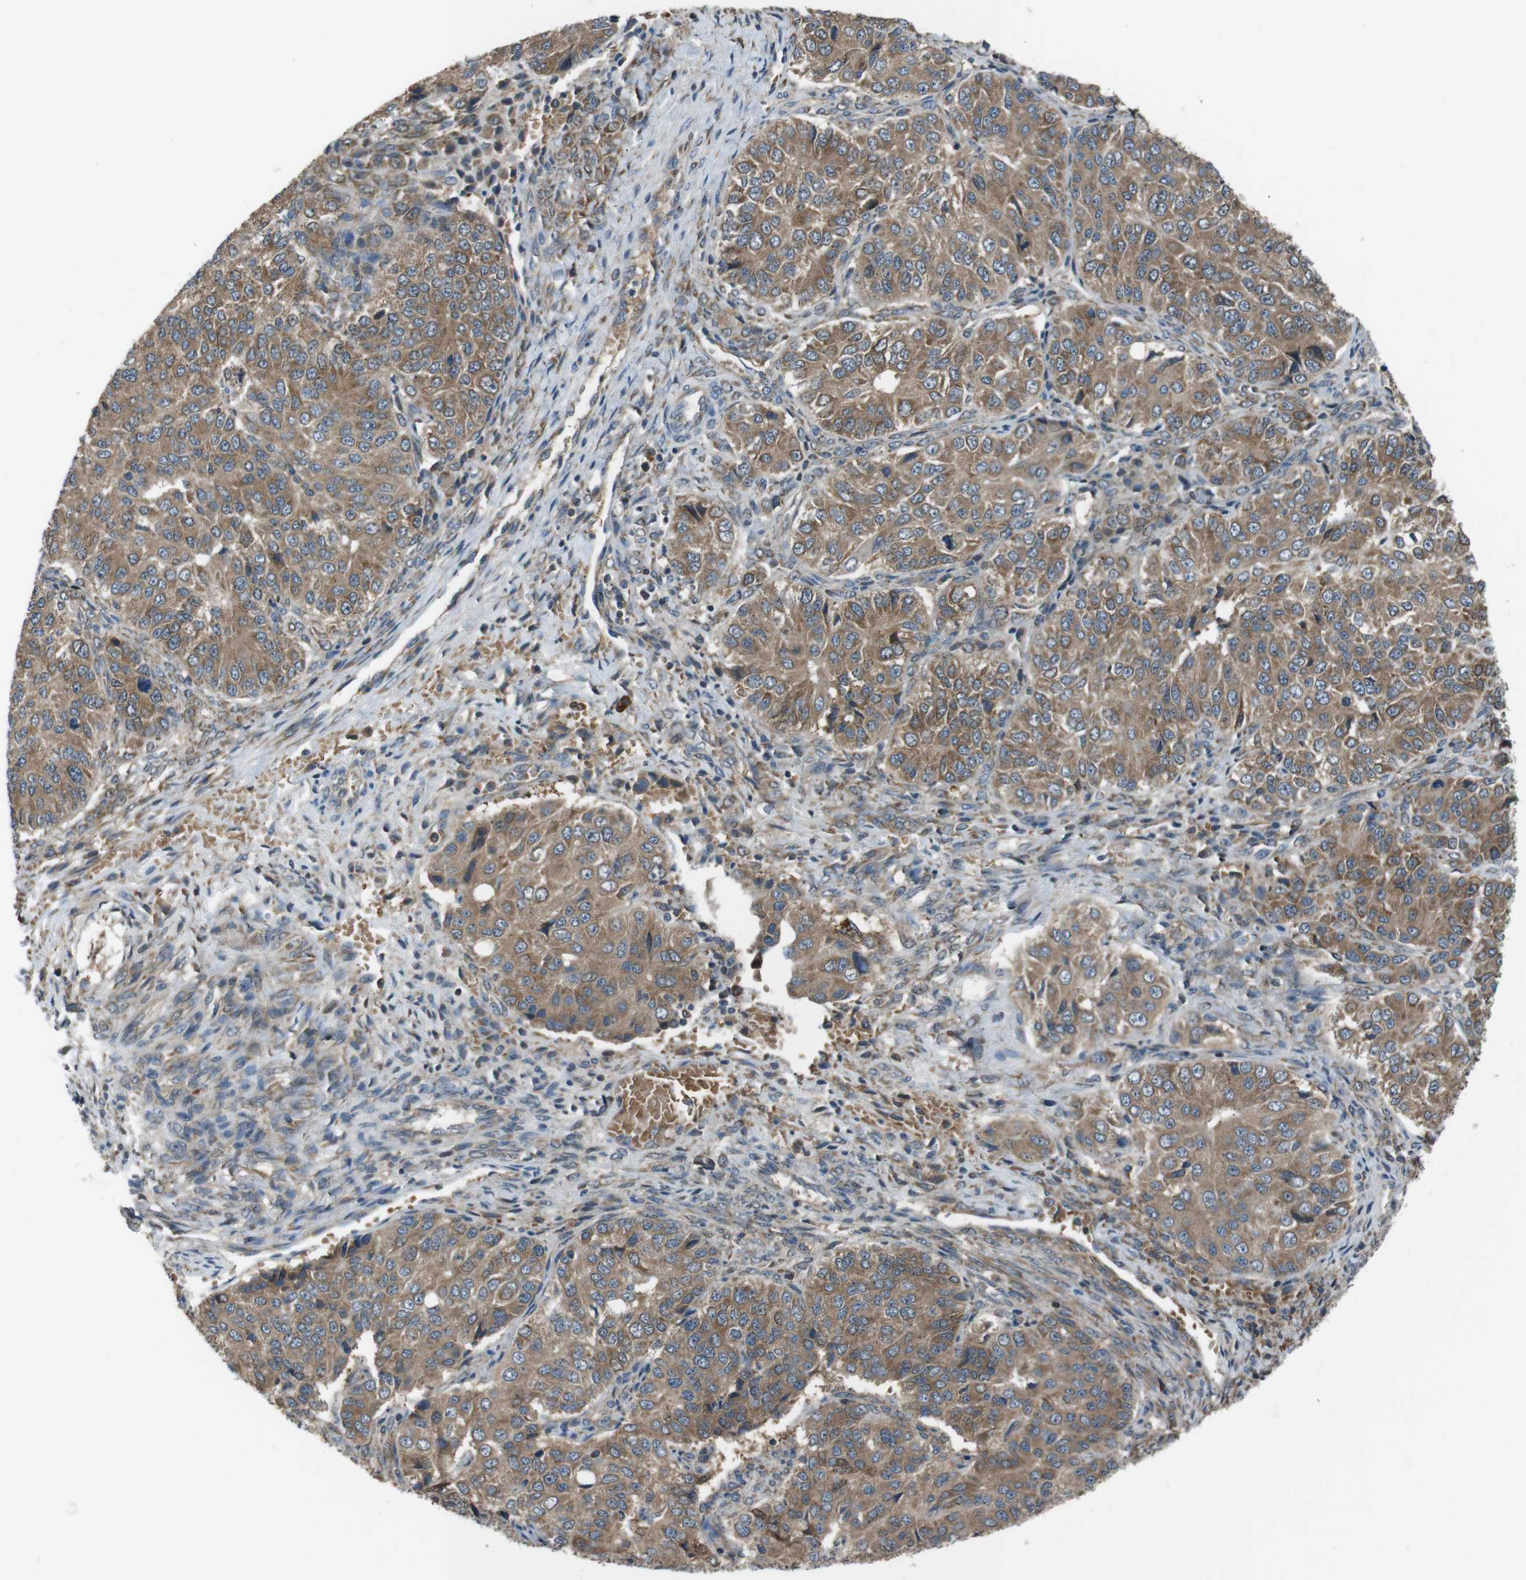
{"staining": {"intensity": "moderate", "quantity": ">75%", "location": "cytoplasmic/membranous"}, "tissue": "ovarian cancer", "cell_type": "Tumor cells", "image_type": "cancer", "snomed": [{"axis": "morphology", "description": "Carcinoma, endometroid"}, {"axis": "topography", "description": "Ovary"}], "caption": "Protein analysis of ovarian cancer (endometroid carcinoma) tissue exhibits moderate cytoplasmic/membranous positivity in approximately >75% of tumor cells.", "gene": "SSR3", "patient": {"sex": "female", "age": 51}}